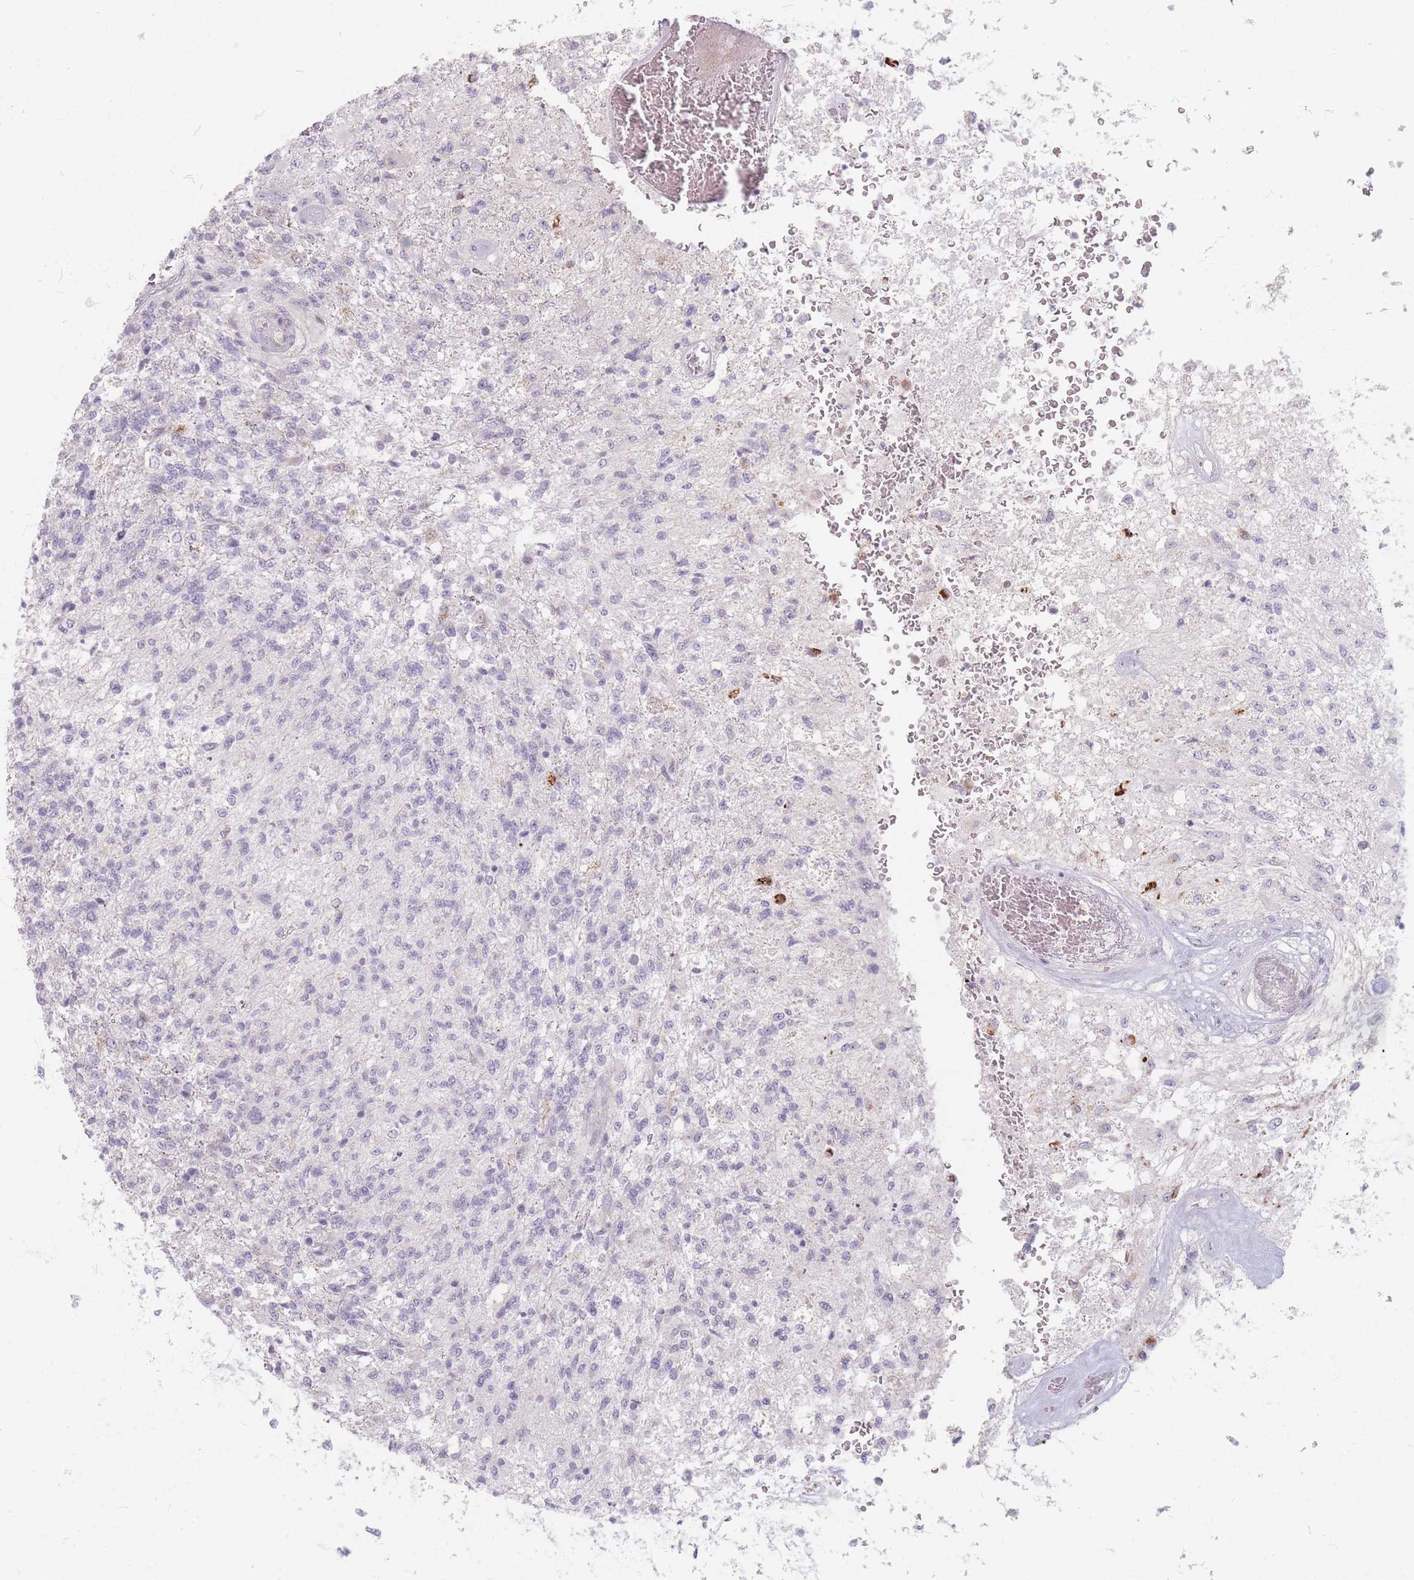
{"staining": {"intensity": "negative", "quantity": "none", "location": "none"}, "tissue": "glioma", "cell_type": "Tumor cells", "image_type": "cancer", "snomed": [{"axis": "morphology", "description": "Glioma, malignant, High grade"}, {"axis": "topography", "description": "Brain"}], "caption": "IHC image of neoplastic tissue: malignant high-grade glioma stained with DAB (3,3'-diaminobenzidine) exhibits no significant protein expression in tumor cells.", "gene": "CHCHD7", "patient": {"sex": "male", "age": 56}}